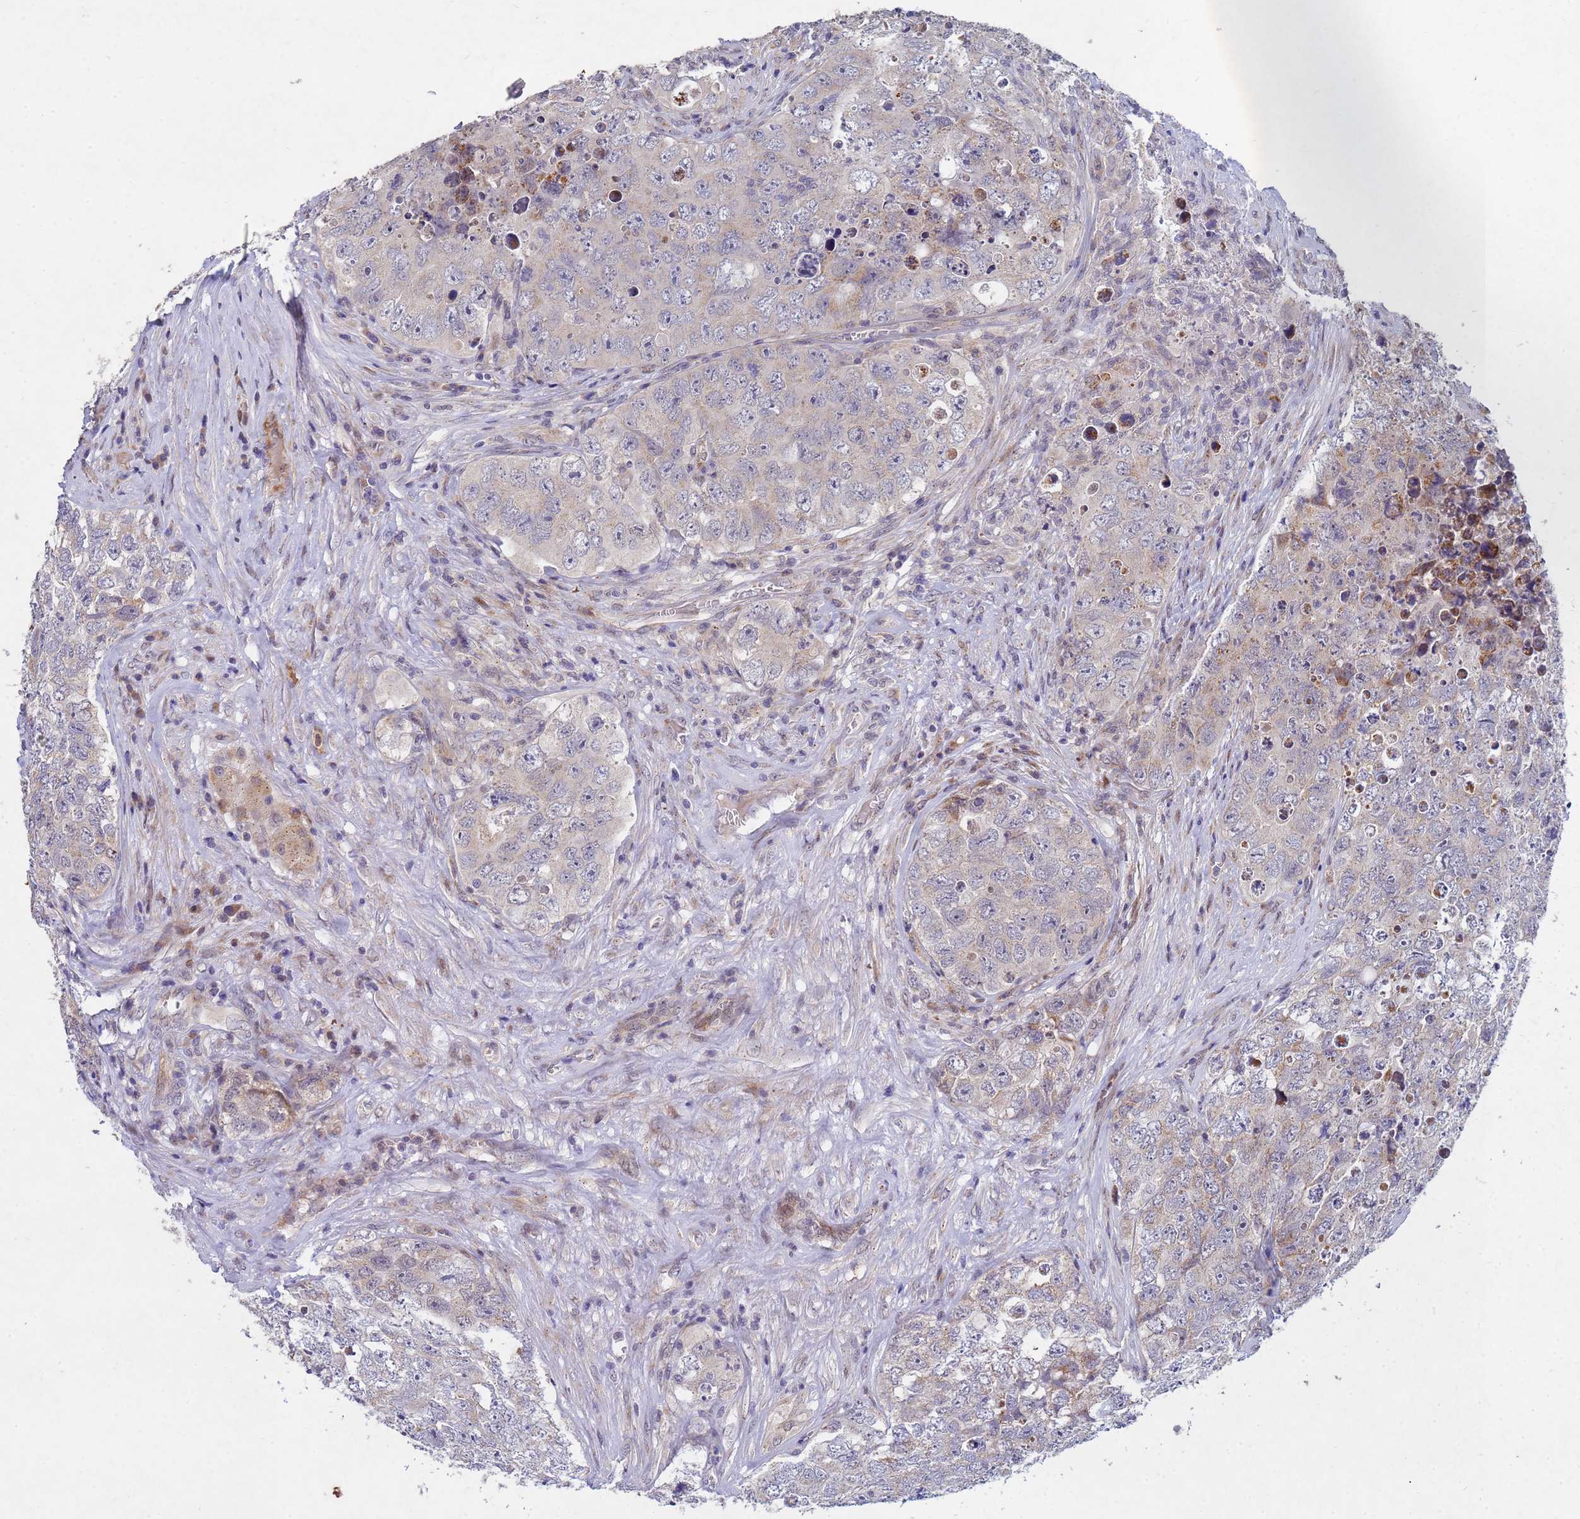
{"staining": {"intensity": "weak", "quantity": "<25%", "location": "cytoplasmic/membranous"}, "tissue": "testis cancer", "cell_type": "Tumor cells", "image_type": "cancer", "snomed": [{"axis": "morphology", "description": "Seminoma, NOS"}, {"axis": "morphology", "description": "Carcinoma, Embryonal, NOS"}, {"axis": "topography", "description": "Testis"}], "caption": "Immunohistochemistry histopathology image of human embryonal carcinoma (testis) stained for a protein (brown), which exhibits no expression in tumor cells.", "gene": "TNPO2", "patient": {"sex": "male", "age": 43}}